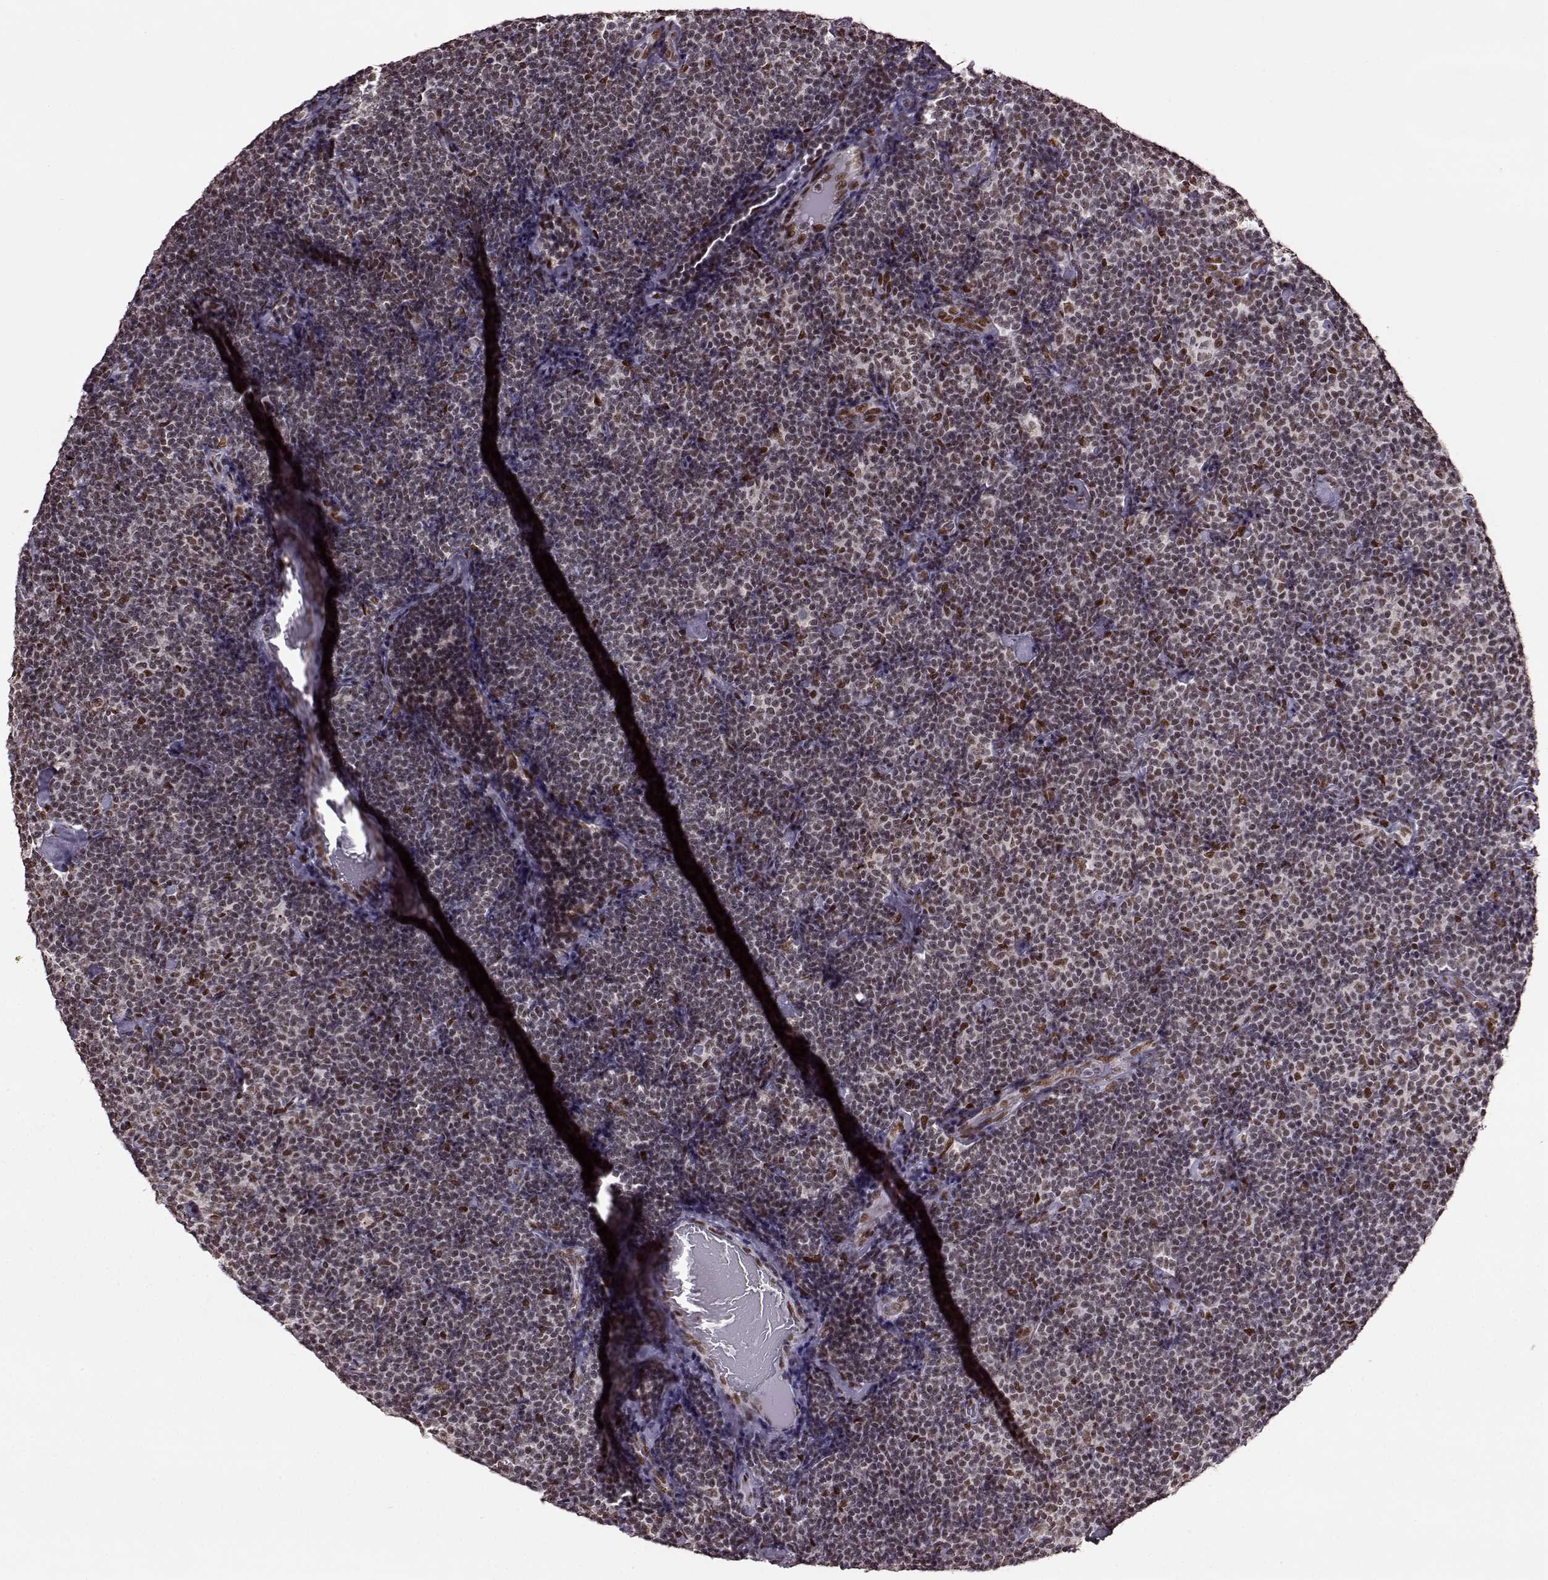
{"staining": {"intensity": "weak", "quantity": ">75%", "location": "nuclear"}, "tissue": "lymphoma", "cell_type": "Tumor cells", "image_type": "cancer", "snomed": [{"axis": "morphology", "description": "Malignant lymphoma, non-Hodgkin's type, Low grade"}, {"axis": "topography", "description": "Lymph node"}], "caption": "An immunohistochemistry histopathology image of tumor tissue is shown. Protein staining in brown shows weak nuclear positivity in lymphoma within tumor cells. Using DAB (brown) and hematoxylin (blue) stains, captured at high magnification using brightfield microscopy.", "gene": "FTO", "patient": {"sex": "male", "age": 81}}